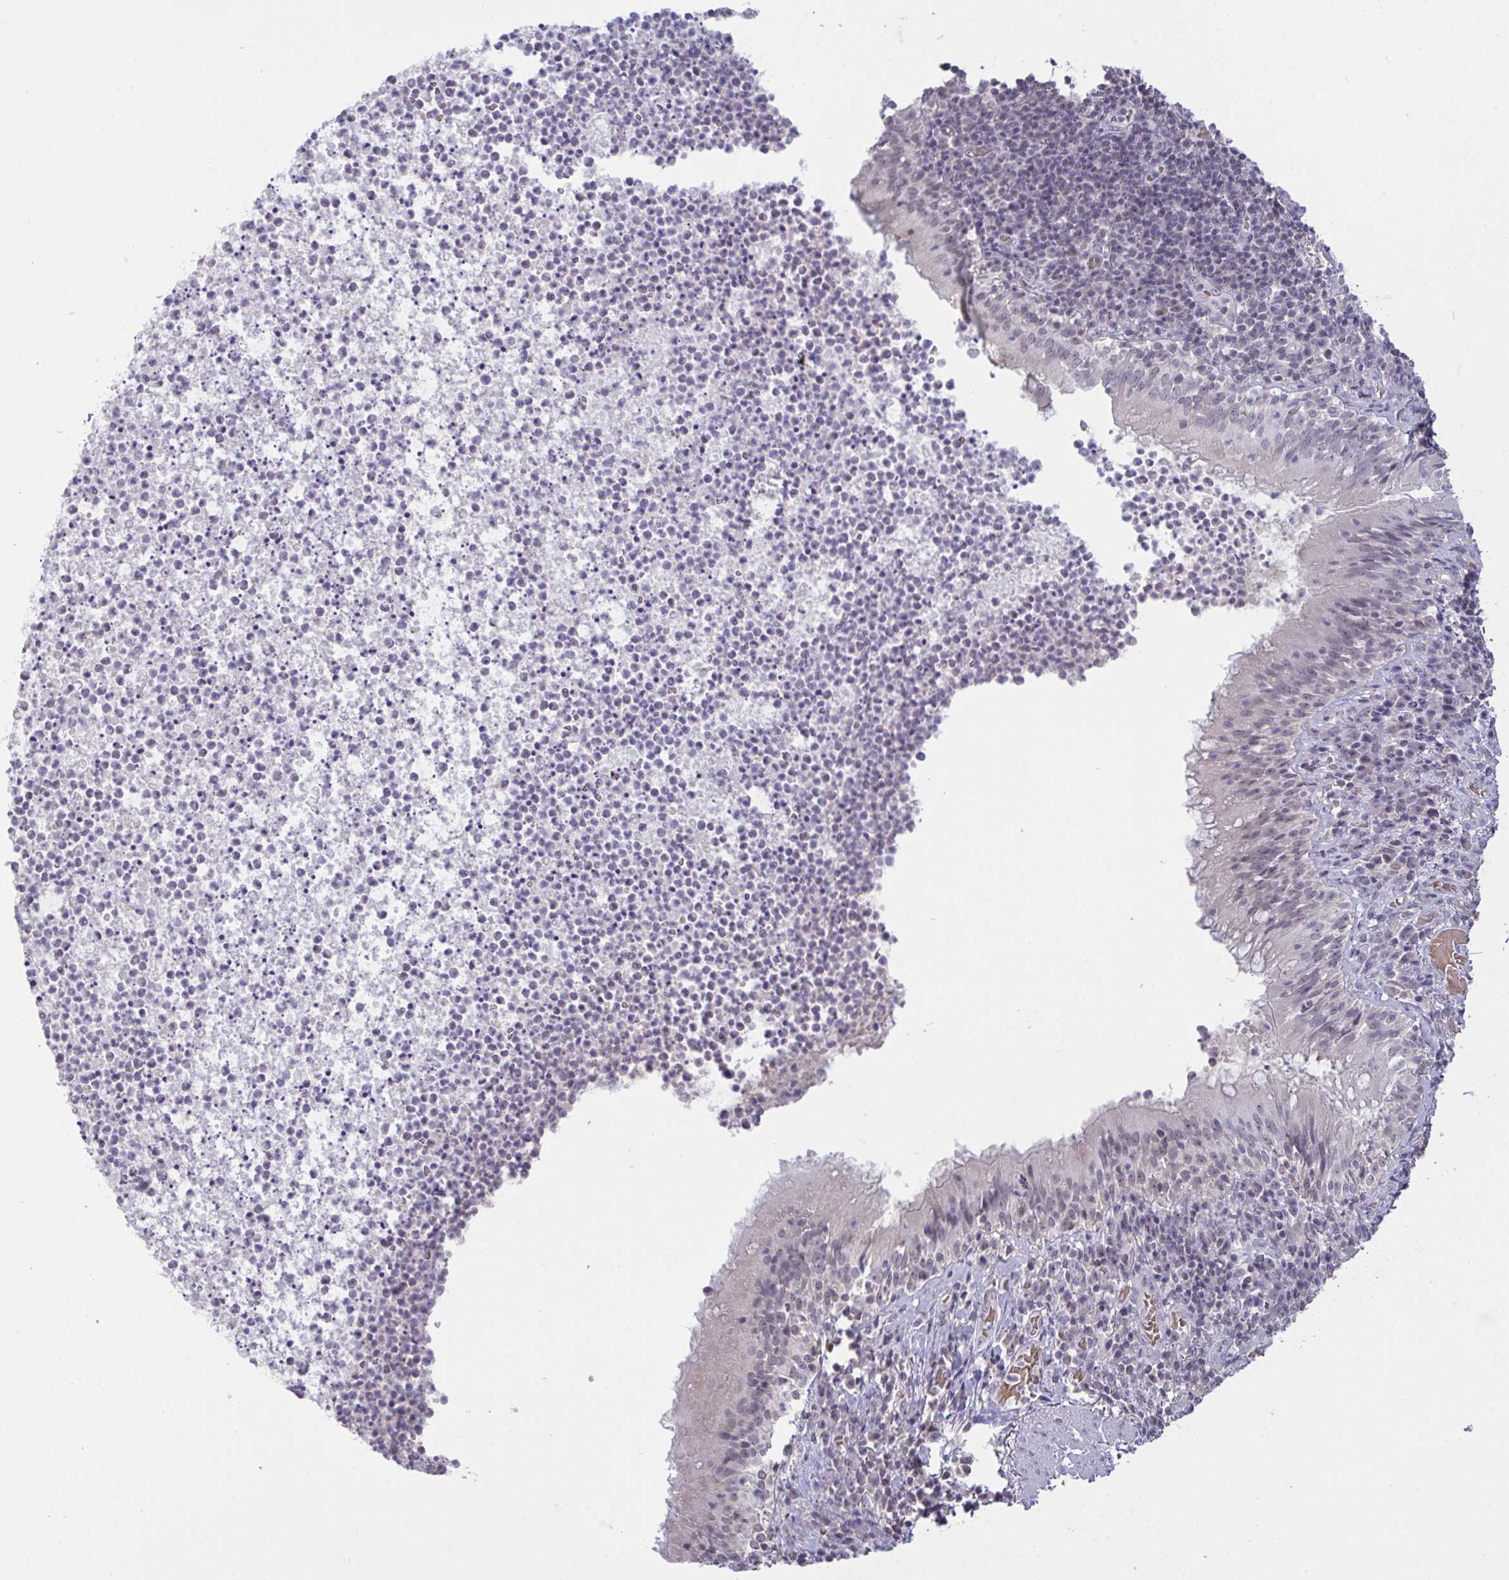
{"staining": {"intensity": "negative", "quantity": "none", "location": "none"}, "tissue": "bronchus", "cell_type": "Respiratory epithelial cells", "image_type": "normal", "snomed": [{"axis": "morphology", "description": "Normal tissue, NOS"}, {"axis": "topography", "description": "Lymph node"}, {"axis": "topography", "description": "Bronchus"}], "caption": "DAB (3,3'-diaminobenzidine) immunohistochemical staining of normal bronchus reveals no significant staining in respiratory epithelial cells. (Immunohistochemistry, brightfield microscopy, high magnification).", "gene": "ZNF784", "patient": {"sex": "male", "age": 56}}